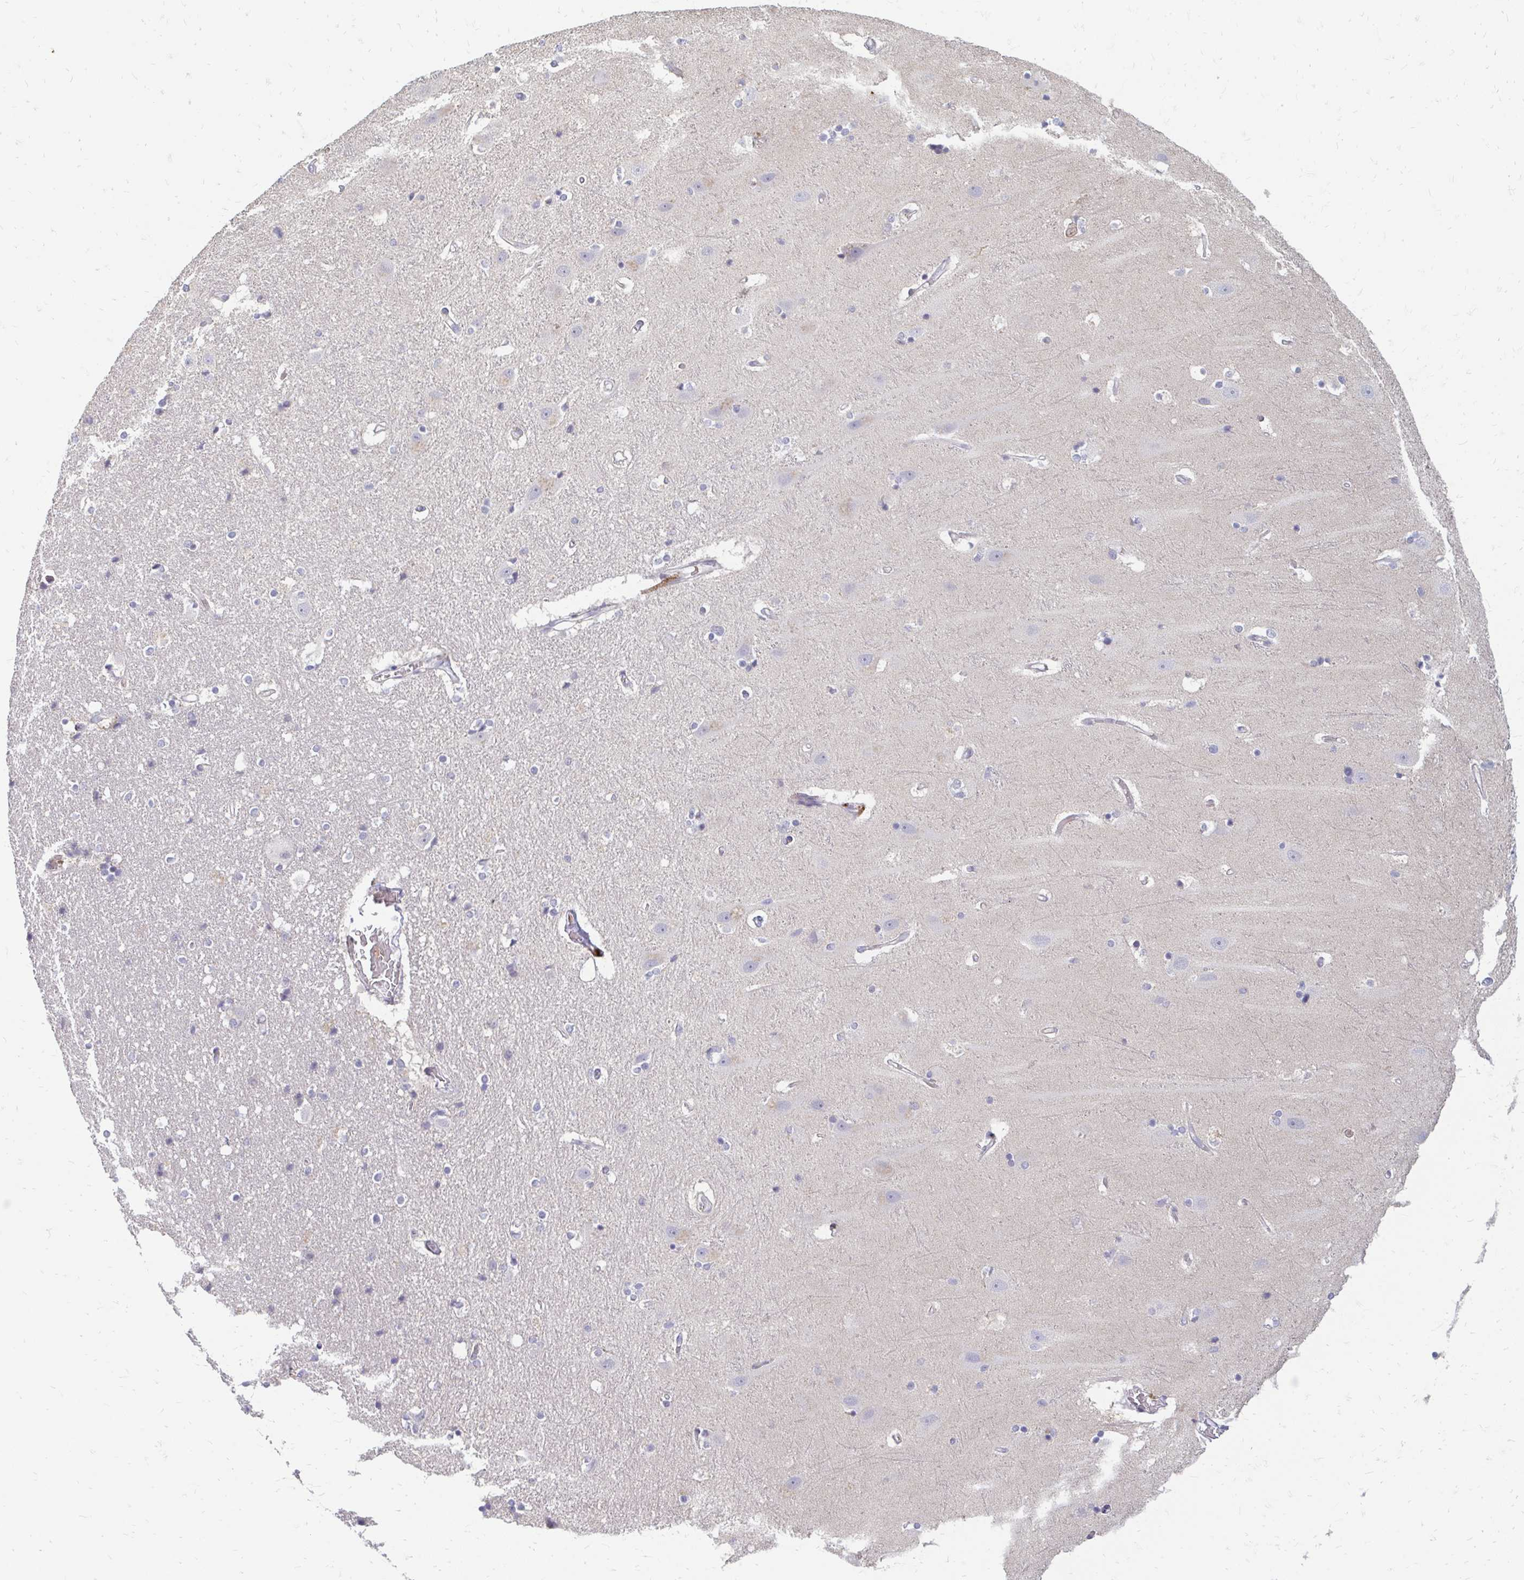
{"staining": {"intensity": "negative", "quantity": "none", "location": "none"}, "tissue": "hippocampus", "cell_type": "Glial cells", "image_type": "normal", "snomed": [{"axis": "morphology", "description": "Normal tissue, NOS"}, {"axis": "topography", "description": "Hippocampus"}], "caption": "This histopathology image is of benign hippocampus stained with IHC to label a protein in brown with the nuclei are counter-stained blue. There is no staining in glial cells.", "gene": "RAB33A", "patient": {"sex": "male", "age": 63}}